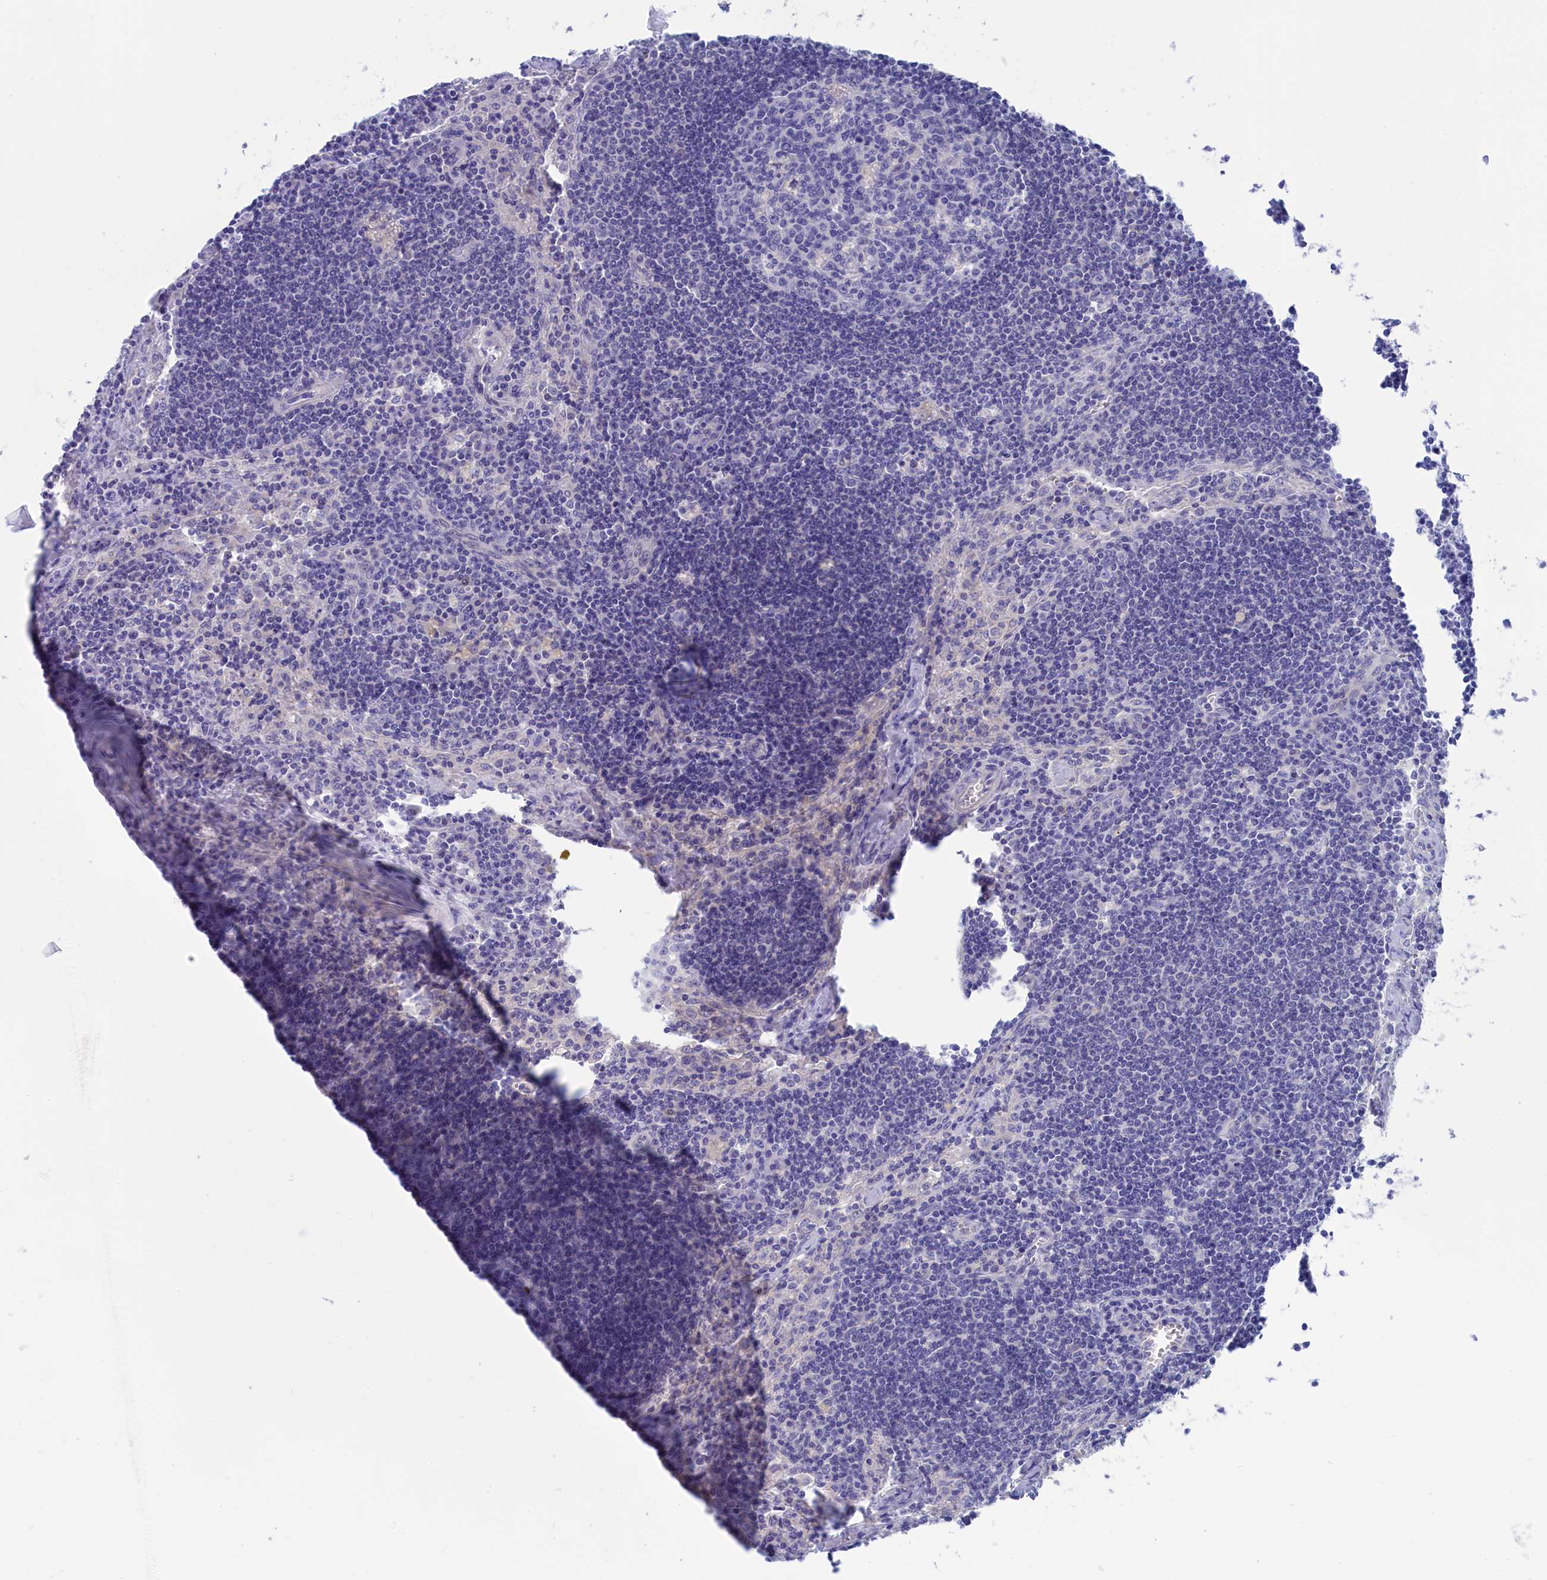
{"staining": {"intensity": "negative", "quantity": "none", "location": "none"}, "tissue": "lymph node", "cell_type": "Germinal center cells", "image_type": "normal", "snomed": [{"axis": "morphology", "description": "Normal tissue, NOS"}, {"axis": "topography", "description": "Lymph node"}], "caption": "An immunohistochemistry (IHC) histopathology image of unremarkable lymph node is shown. There is no staining in germinal center cells of lymph node.", "gene": "VPS35L", "patient": {"sex": "male", "age": 58}}